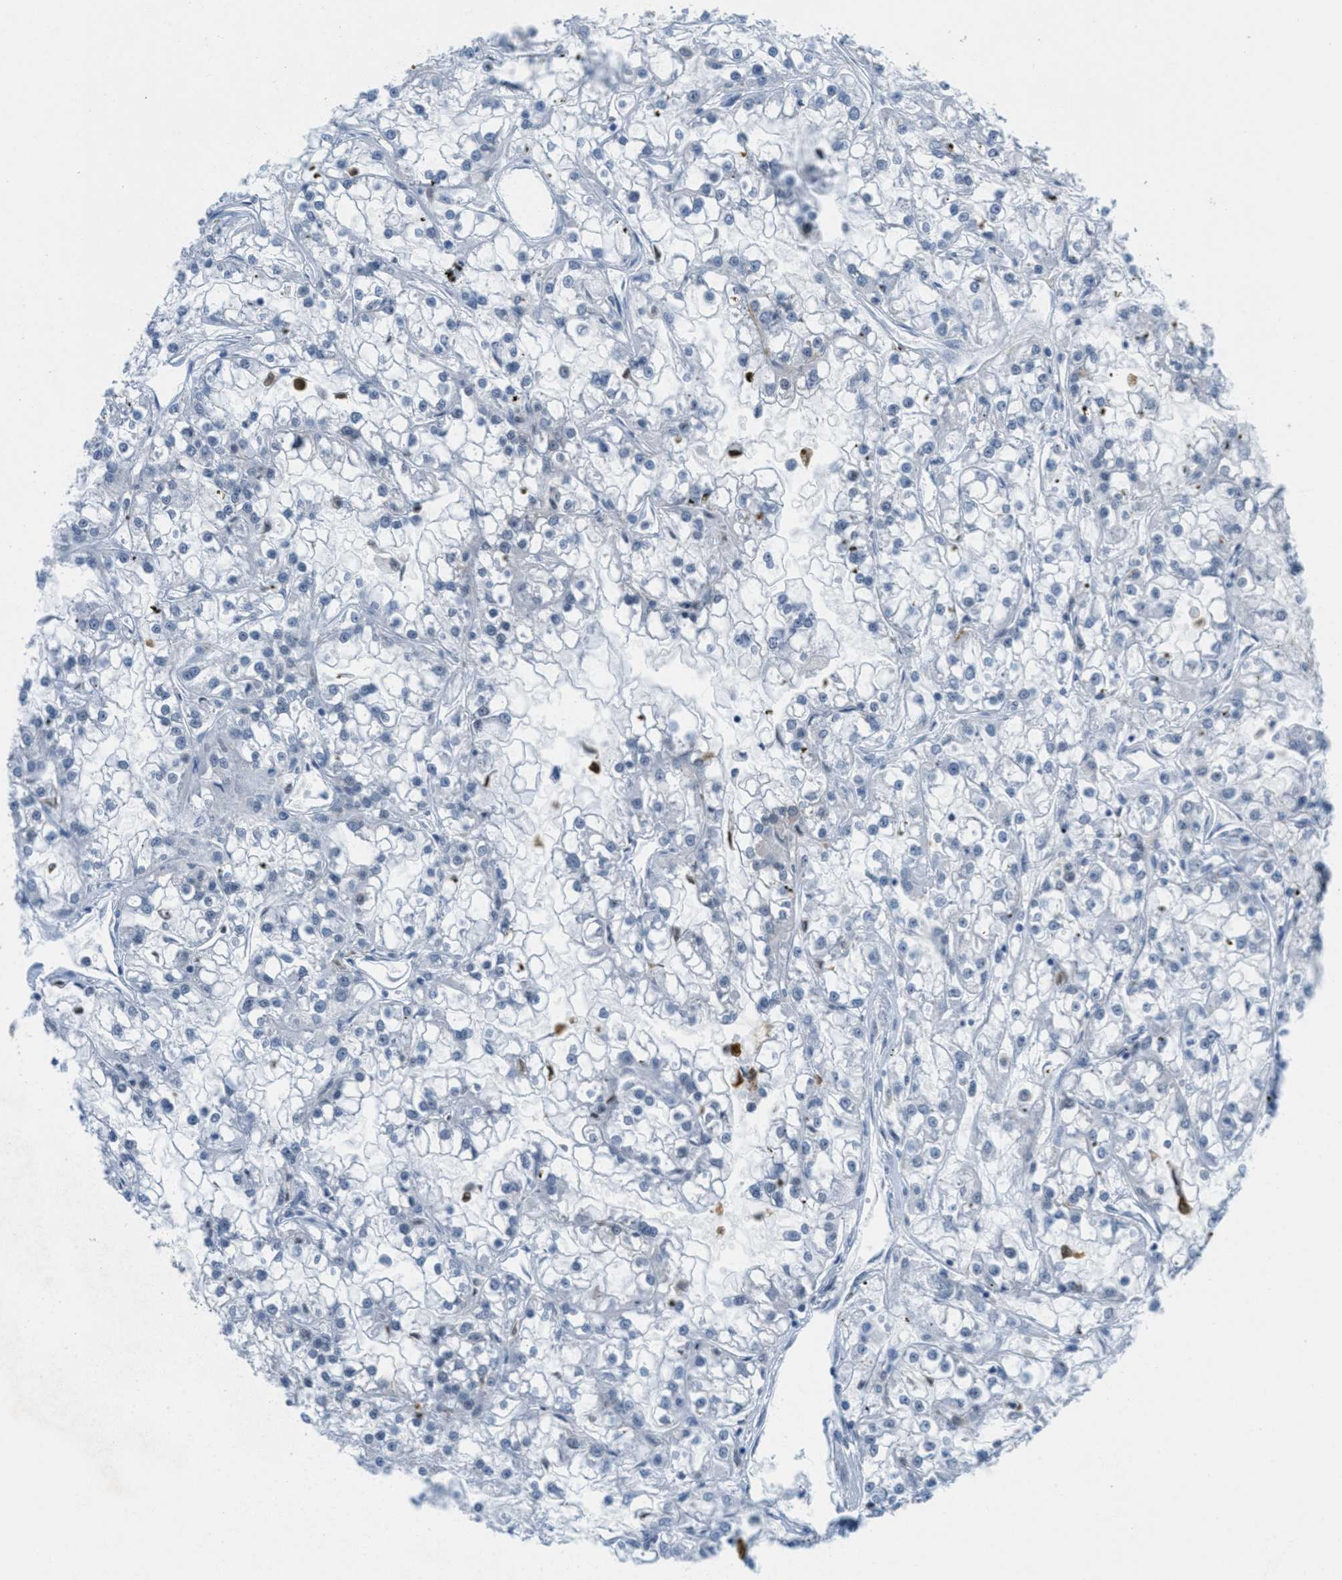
{"staining": {"intensity": "negative", "quantity": "none", "location": "none"}, "tissue": "renal cancer", "cell_type": "Tumor cells", "image_type": "cancer", "snomed": [{"axis": "morphology", "description": "Adenocarcinoma, NOS"}, {"axis": "topography", "description": "Kidney"}], "caption": "There is no significant staining in tumor cells of adenocarcinoma (renal).", "gene": "HS3ST2", "patient": {"sex": "female", "age": 52}}